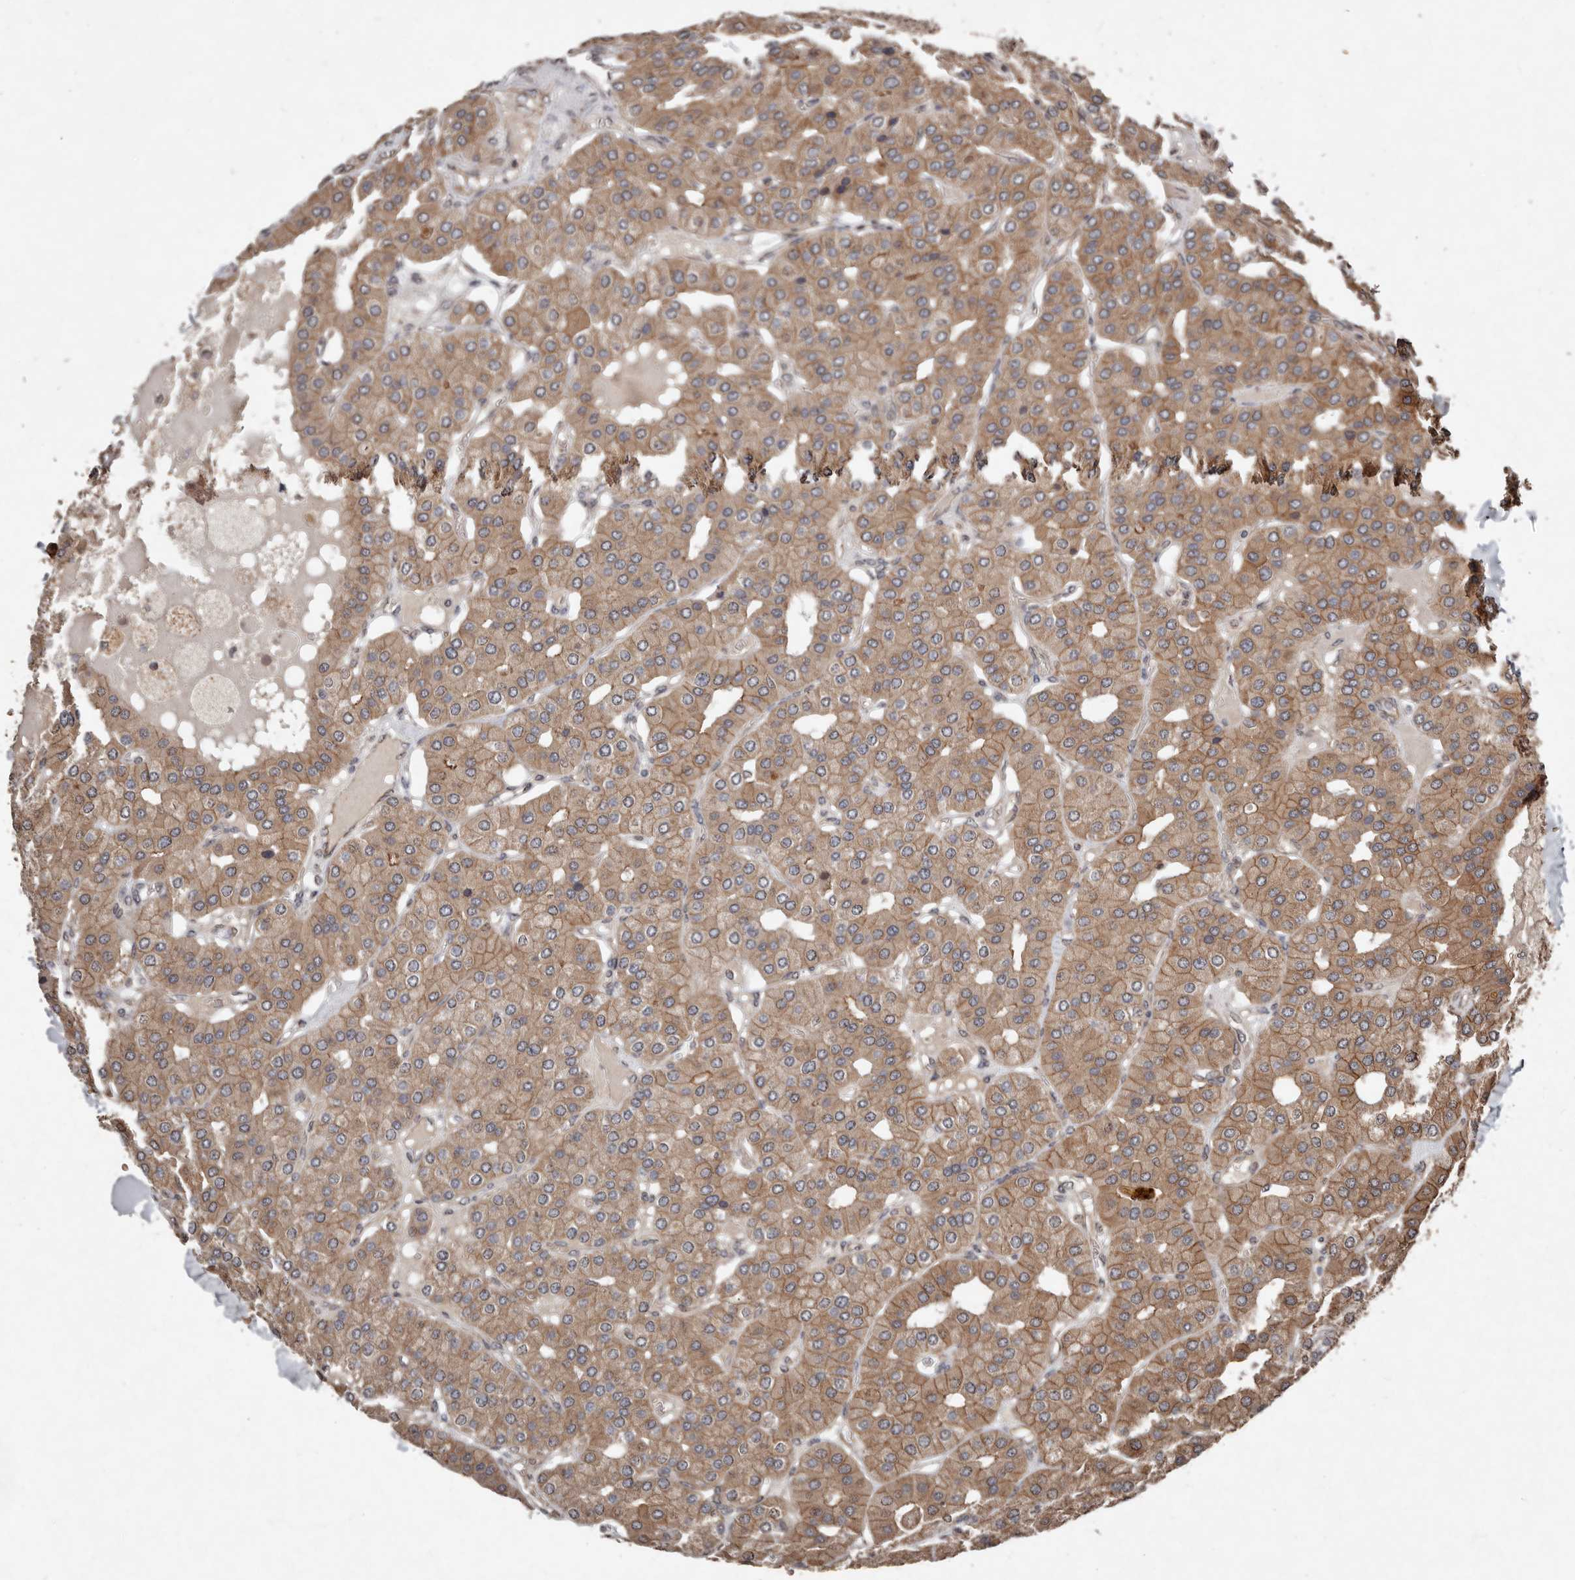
{"staining": {"intensity": "moderate", "quantity": ">75%", "location": "cytoplasmic/membranous"}, "tissue": "parathyroid gland", "cell_type": "Glandular cells", "image_type": "normal", "snomed": [{"axis": "morphology", "description": "Normal tissue, NOS"}, {"axis": "morphology", "description": "Adenoma, NOS"}, {"axis": "topography", "description": "Parathyroid gland"}], "caption": "Protein positivity by immunohistochemistry reveals moderate cytoplasmic/membranous staining in about >75% of glandular cells in unremarkable parathyroid gland.", "gene": "DIP2C", "patient": {"sex": "female", "age": 86}}